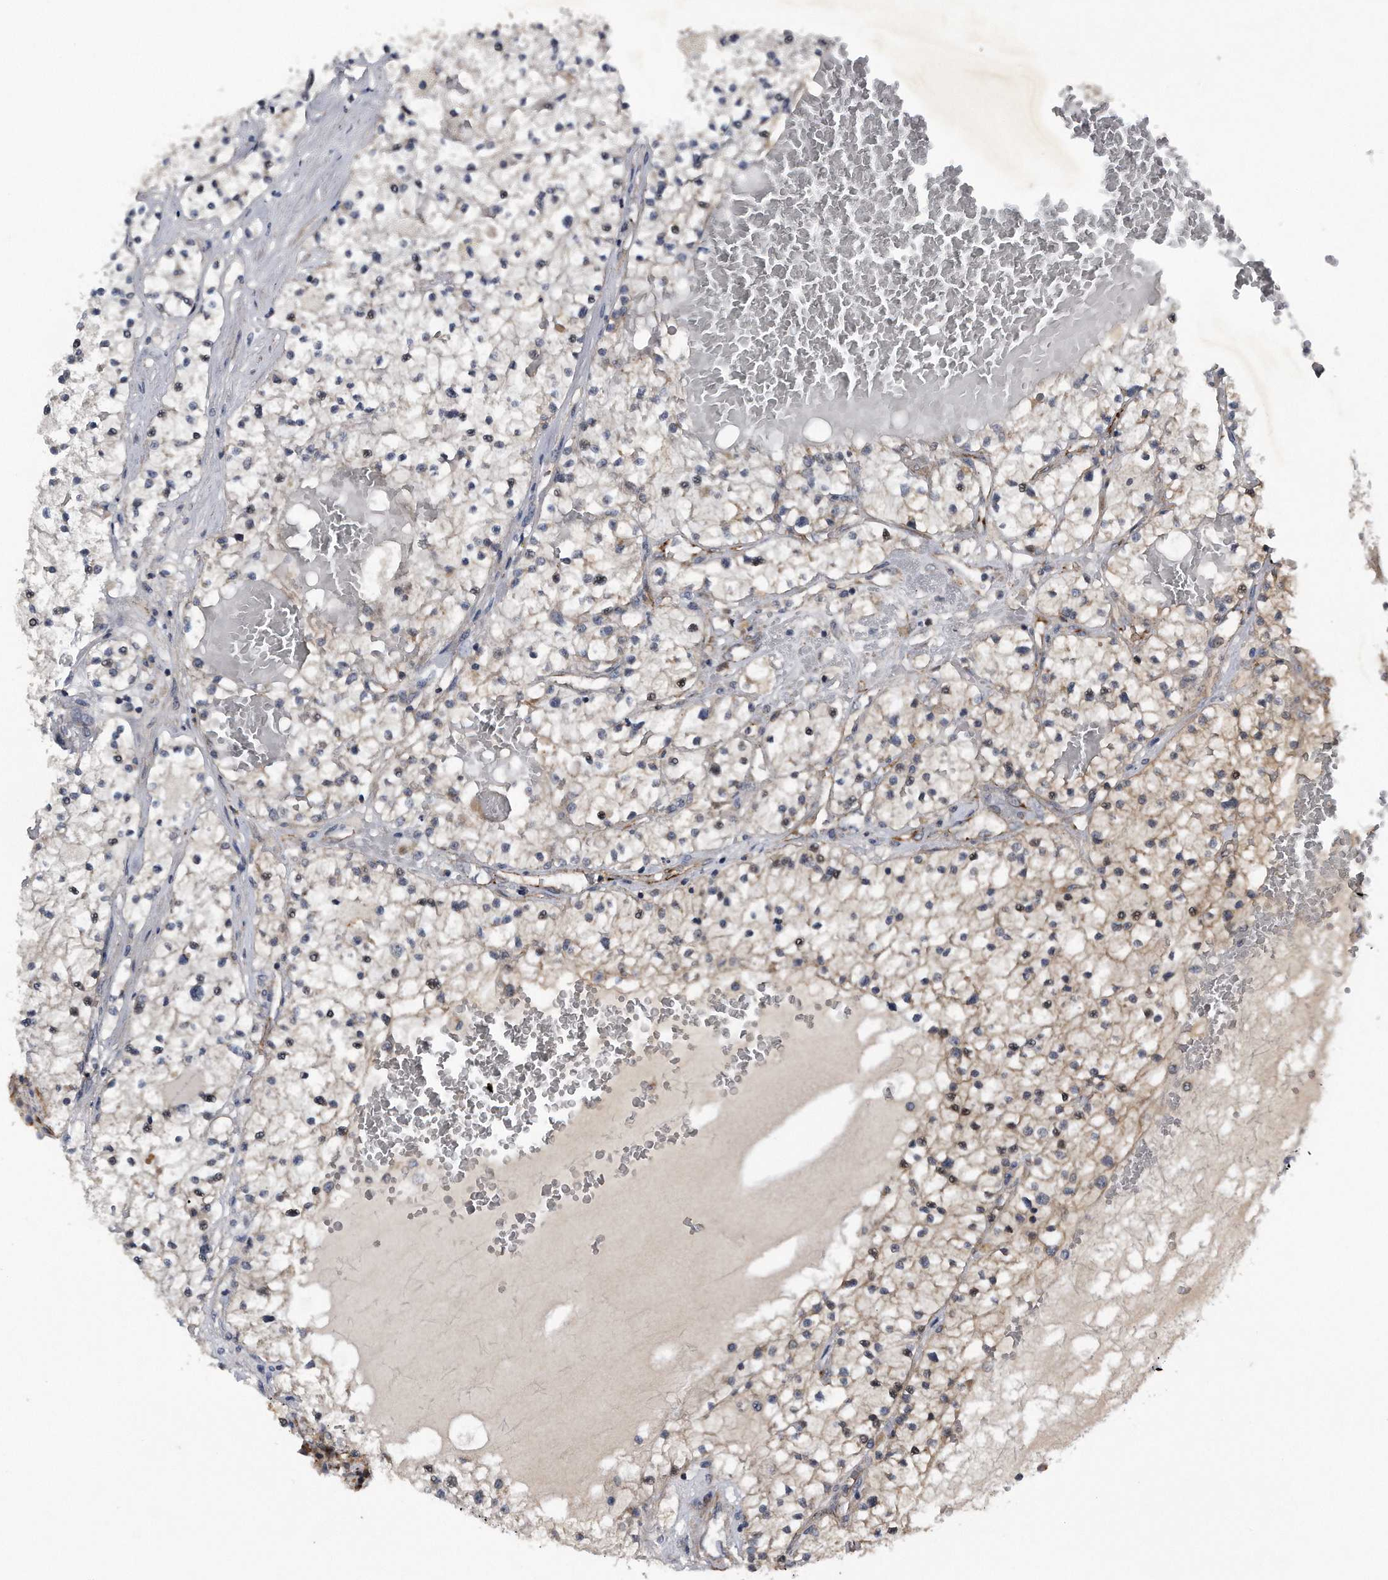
{"staining": {"intensity": "weak", "quantity": "25%-75%", "location": "cytoplasmic/membranous"}, "tissue": "renal cancer", "cell_type": "Tumor cells", "image_type": "cancer", "snomed": [{"axis": "morphology", "description": "Normal tissue, NOS"}, {"axis": "morphology", "description": "Adenocarcinoma, NOS"}, {"axis": "topography", "description": "Kidney"}], "caption": "Immunohistochemistry (IHC) of human renal cancer (adenocarcinoma) reveals low levels of weak cytoplasmic/membranous staining in approximately 25%-75% of tumor cells. The staining is performed using DAB (3,3'-diaminobenzidine) brown chromogen to label protein expression. The nuclei are counter-stained blue using hematoxylin.", "gene": "LYRM4", "patient": {"sex": "male", "age": 68}}